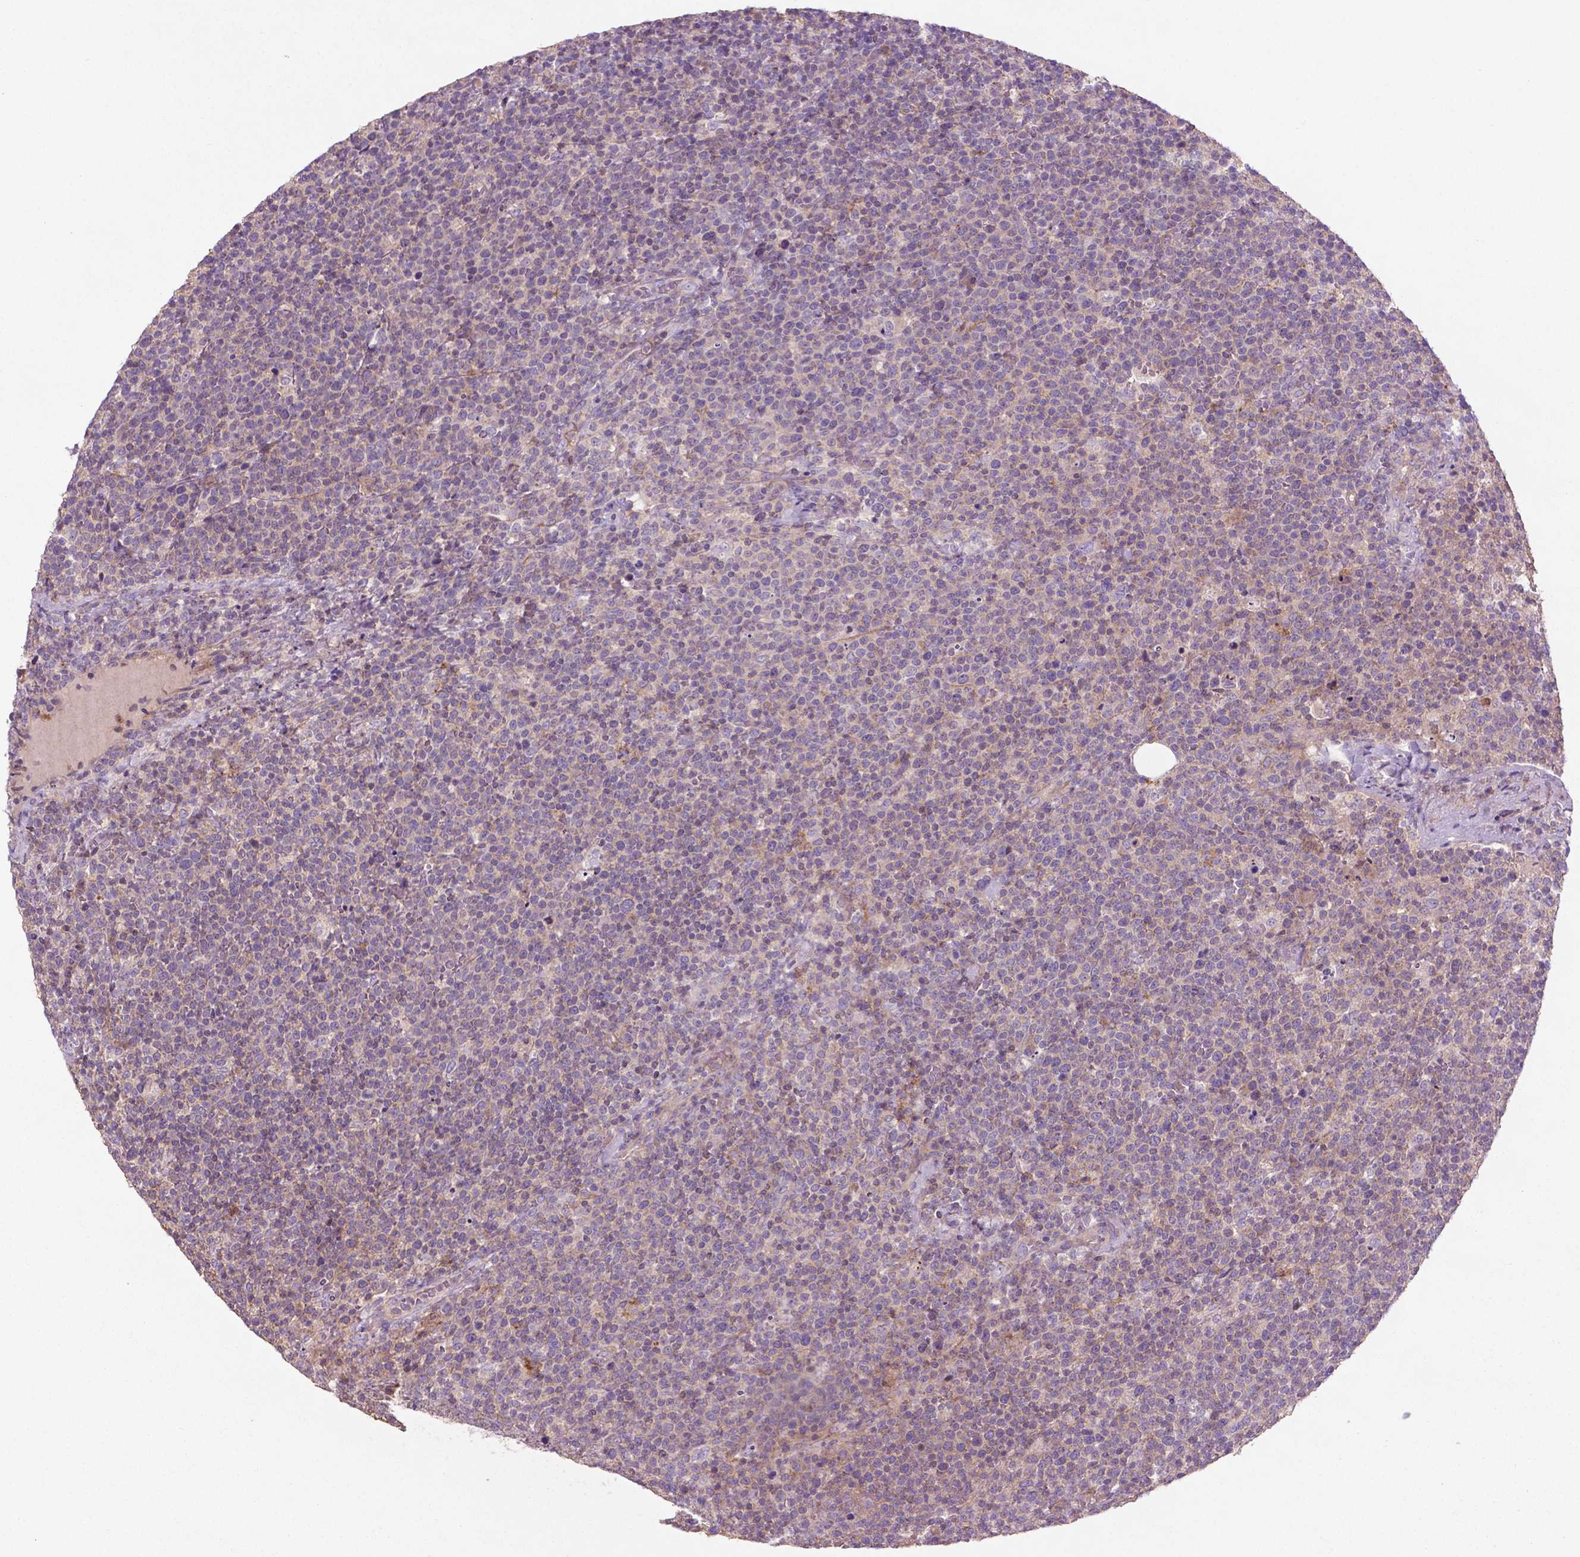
{"staining": {"intensity": "negative", "quantity": "none", "location": "none"}, "tissue": "lymphoma", "cell_type": "Tumor cells", "image_type": "cancer", "snomed": [{"axis": "morphology", "description": "Malignant lymphoma, non-Hodgkin's type, High grade"}, {"axis": "topography", "description": "Lymph node"}], "caption": "Malignant lymphoma, non-Hodgkin's type (high-grade) was stained to show a protein in brown. There is no significant staining in tumor cells.", "gene": "BMP4", "patient": {"sex": "male", "age": 61}}